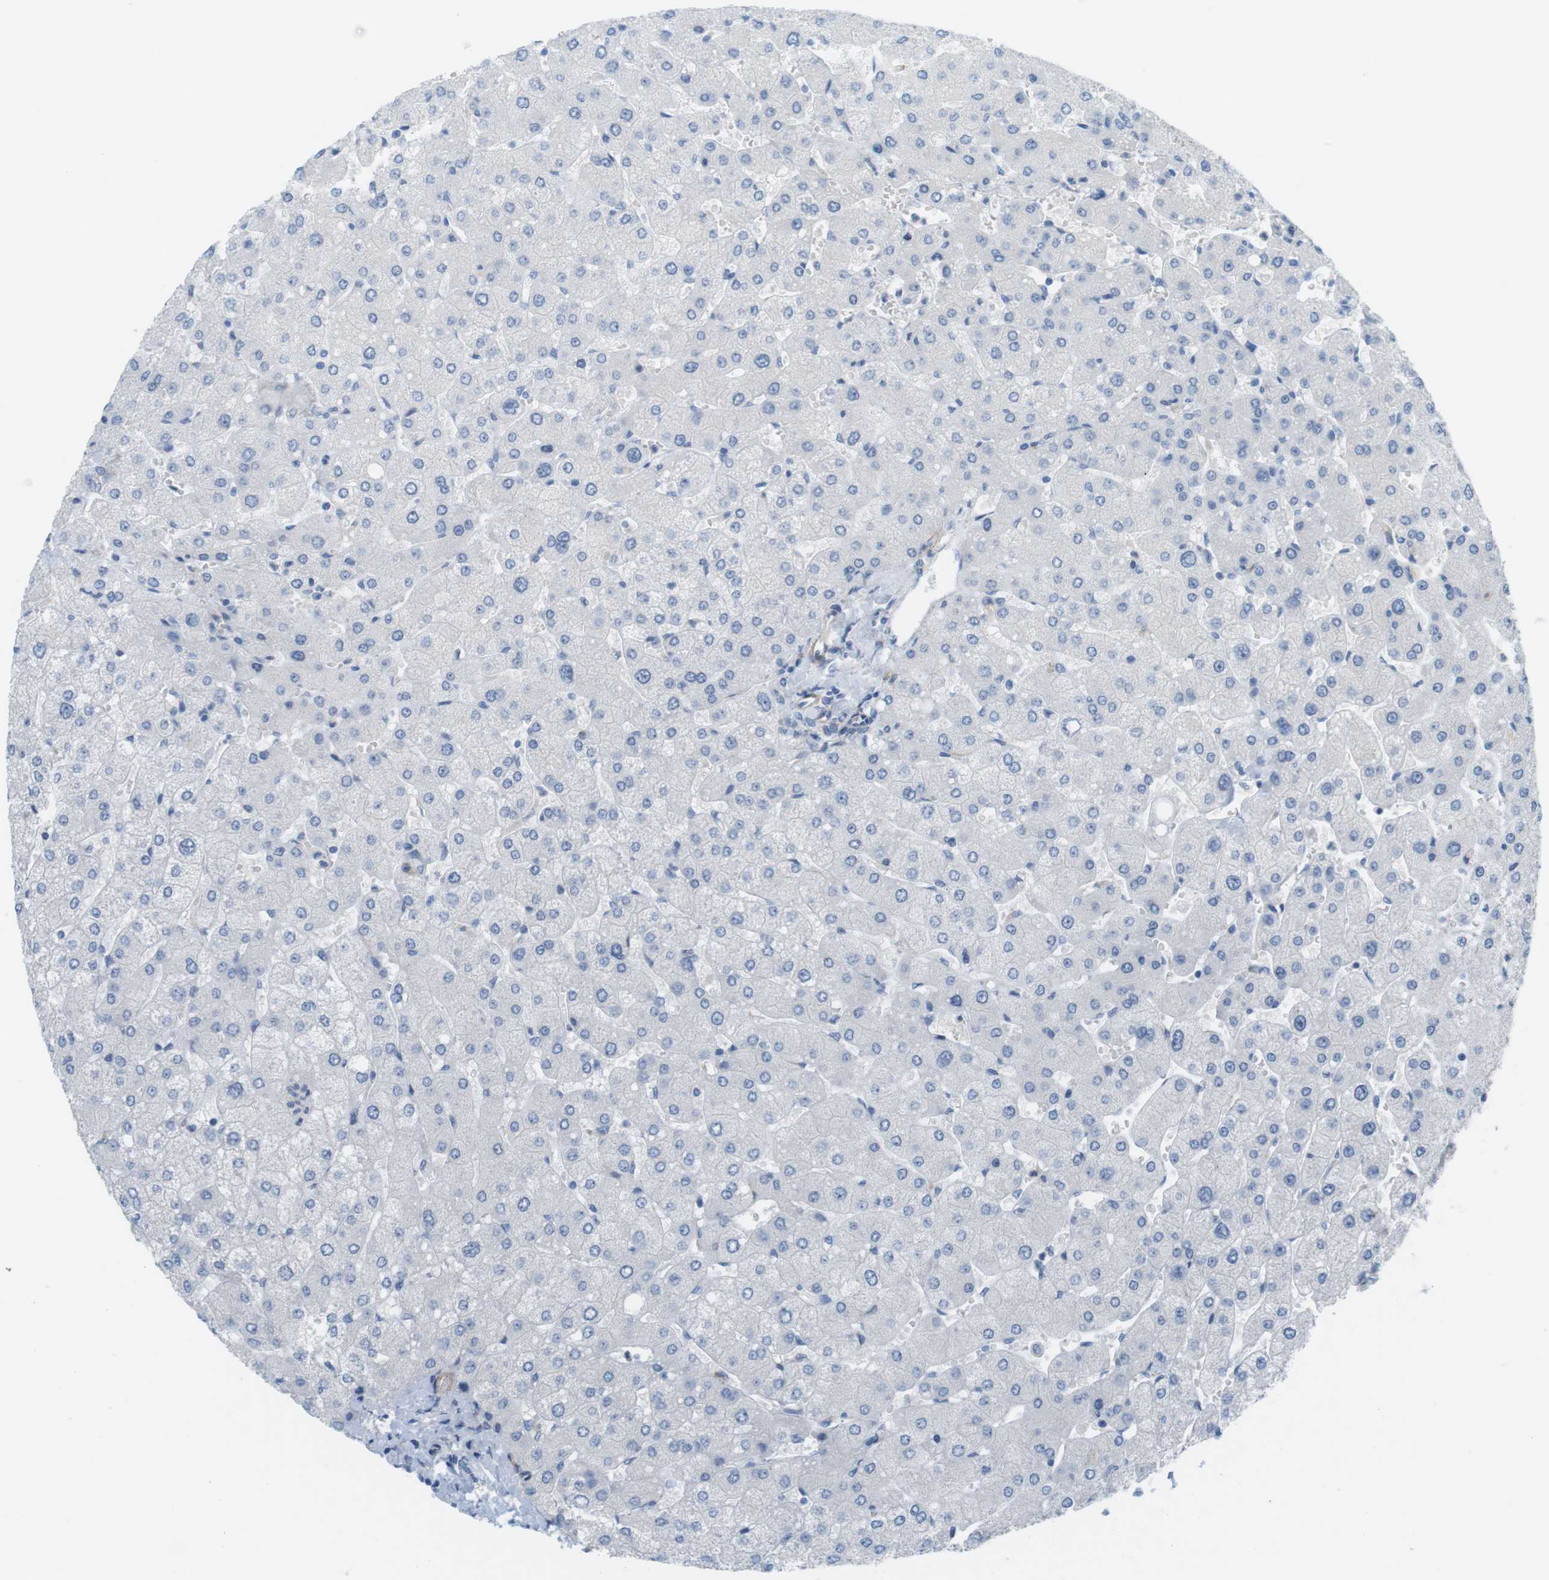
{"staining": {"intensity": "negative", "quantity": "none", "location": "none"}, "tissue": "liver", "cell_type": "Cholangiocytes", "image_type": "normal", "snomed": [{"axis": "morphology", "description": "Normal tissue, NOS"}, {"axis": "topography", "description": "Liver"}], "caption": "DAB immunohistochemical staining of benign human liver demonstrates no significant expression in cholangiocytes.", "gene": "MYH9", "patient": {"sex": "male", "age": 55}}